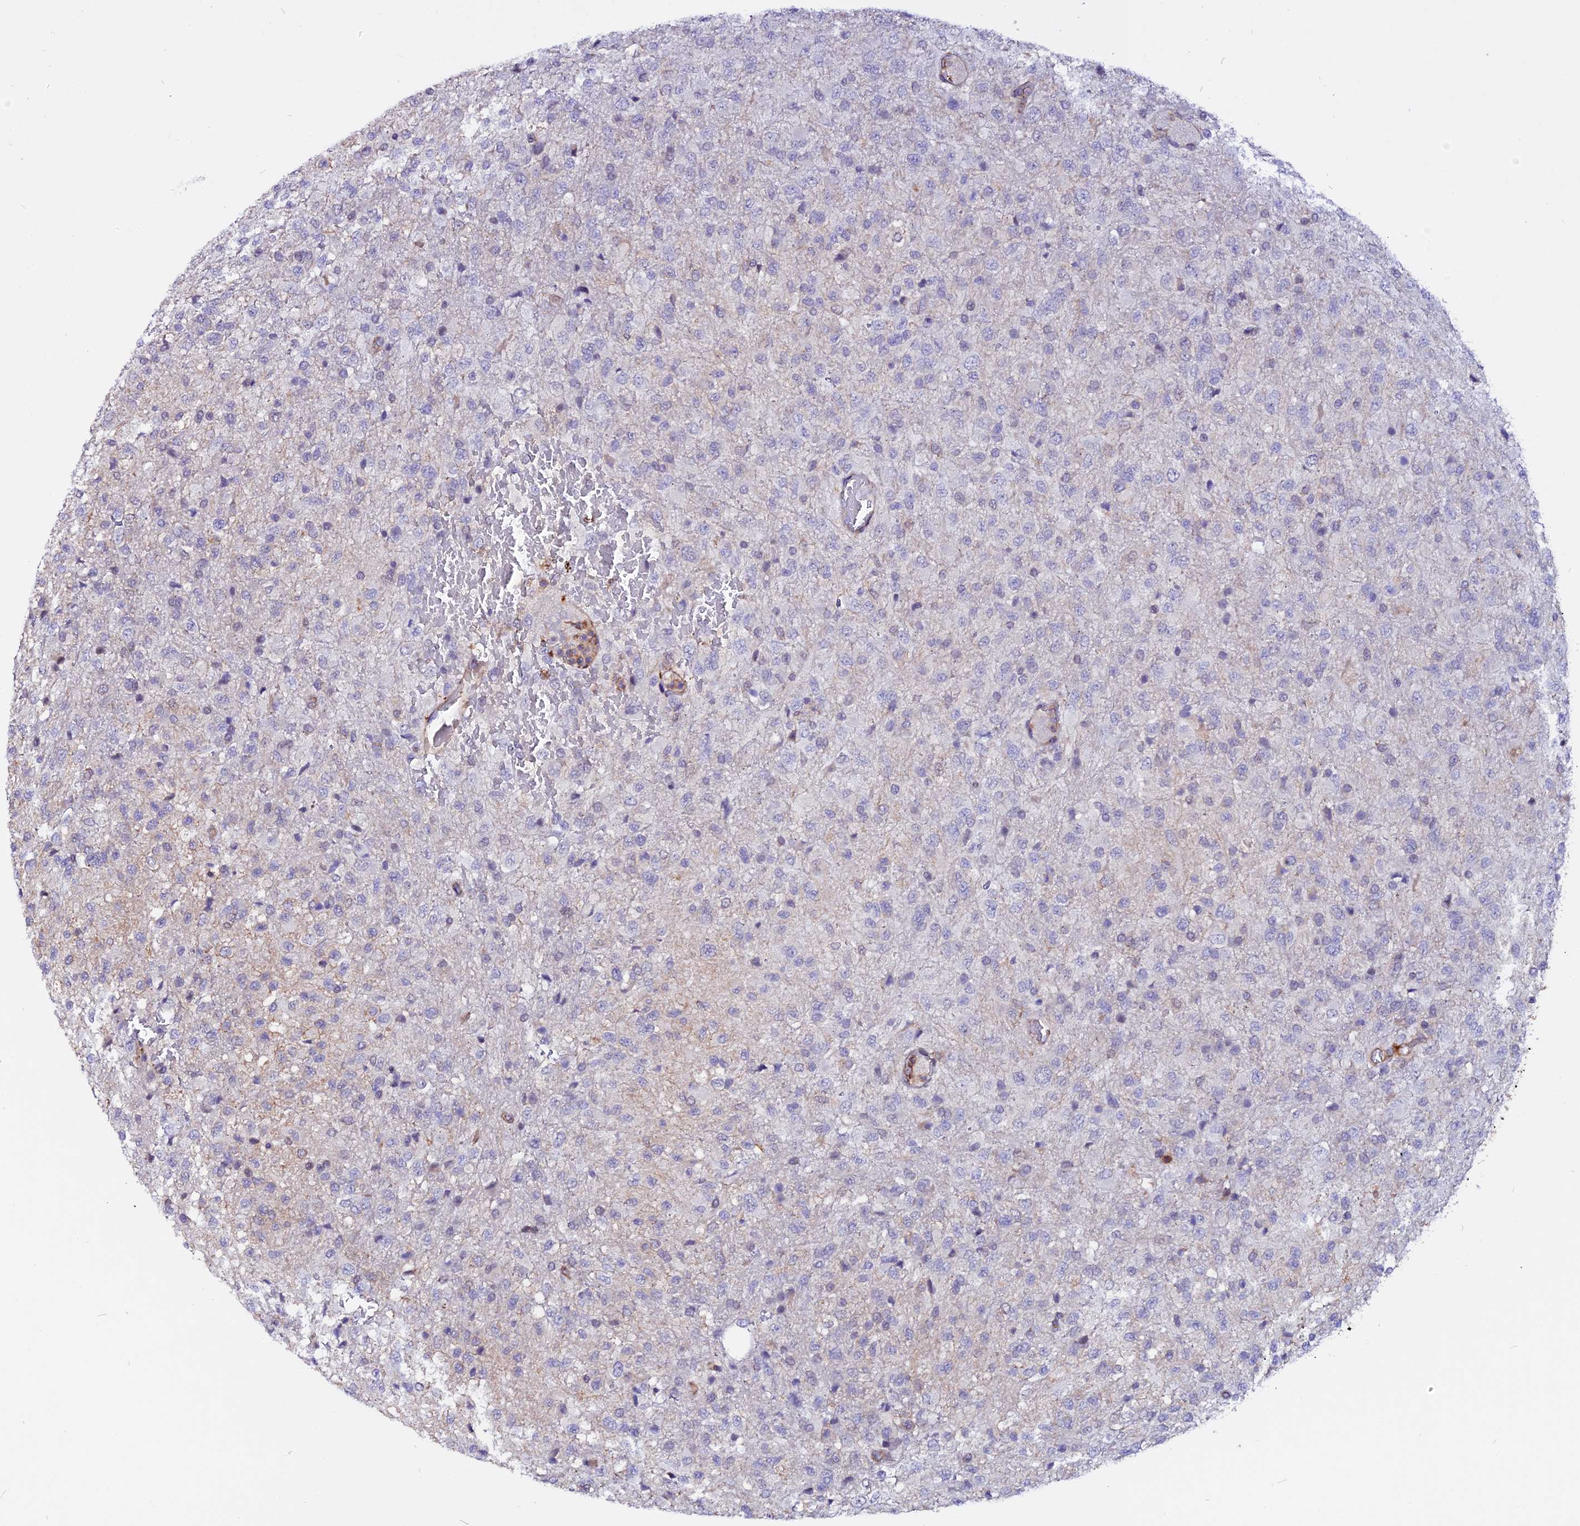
{"staining": {"intensity": "negative", "quantity": "none", "location": "none"}, "tissue": "glioma", "cell_type": "Tumor cells", "image_type": "cancer", "snomed": [{"axis": "morphology", "description": "Glioma, malignant, High grade"}, {"axis": "topography", "description": "Brain"}], "caption": "High power microscopy histopathology image of an IHC image of glioma, revealing no significant expression in tumor cells.", "gene": "USP17L15", "patient": {"sex": "female", "age": 74}}